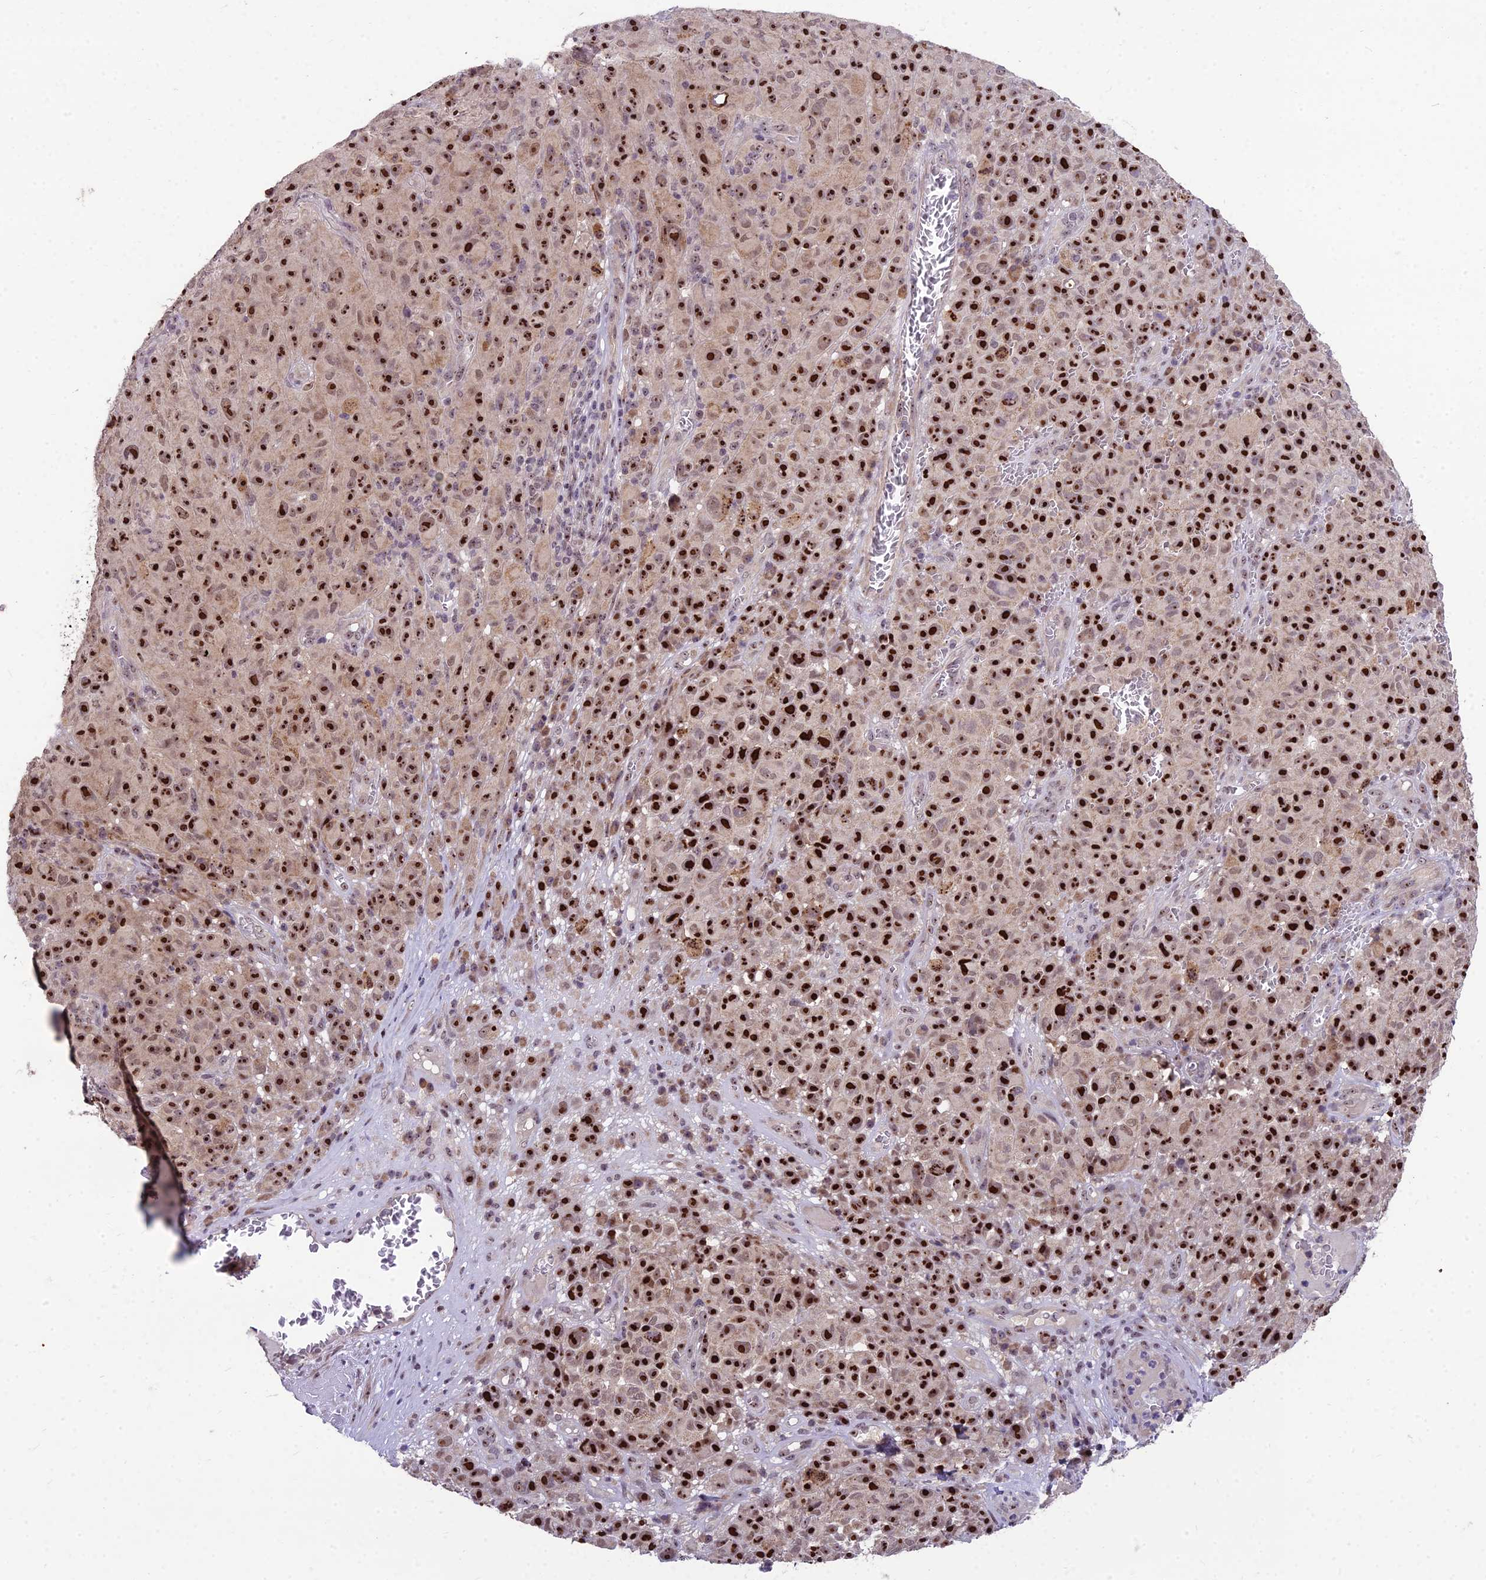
{"staining": {"intensity": "strong", "quantity": ">75%", "location": "nuclear"}, "tissue": "melanoma", "cell_type": "Tumor cells", "image_type": "cancer", "snomed": [{"axis": "morphology", "description": "Malignant melanoma, NOS"}, {"axis": "topography", "description": "Skin"}], "caption": "The histopathology image demonstrates staining of malignant melanoma, revealing strong nuclear protein positivity (brown color) within tumor cells. The staining was performed using DAB (3,3'-diaminobenzidine), with brown indicating positive protein expression. Nuclei are stained blue with hematoxylin.", "gene": "ZNF333", "patient": {"sex": "female", "age": 82}}